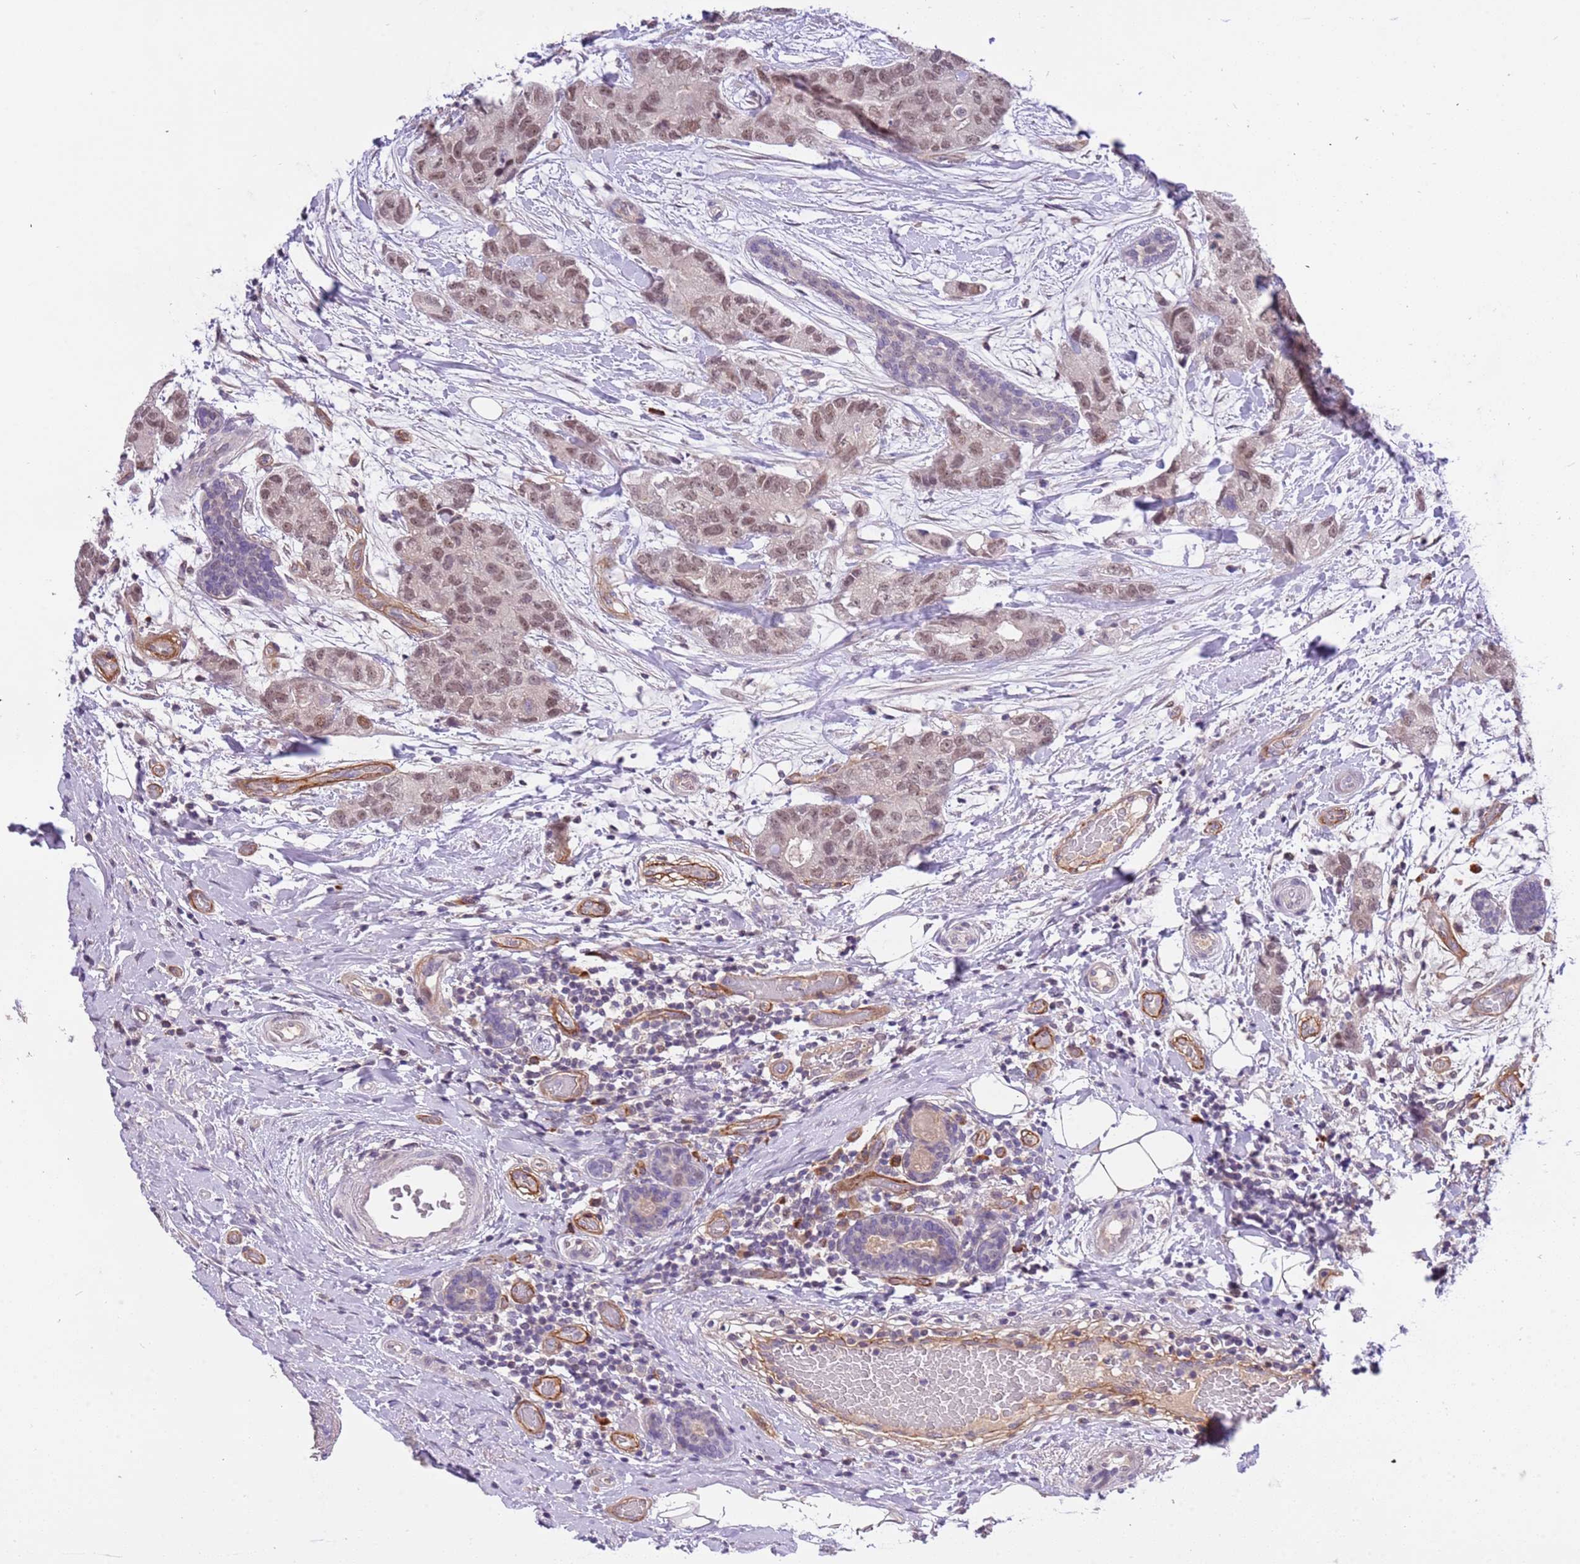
{"staining": {"intensity": "moderate", "quantity": ">75%", "location": "nuclear"}, "tissue": "breast cancer", "cell_type": "Tumor cells", "image_type": "cancer", "snomed": [{"axis": "morphology", "description": "Duct carcinoma"}, {"axis": "topography", "description": "Breast"}], "caption": "Tumor cells demonstrate medium levels of moderate nuclear positivity in about >75% of cells in human breast cancer (intraductal carcinoma).", "gene": "MAGEF1", "patient": {"sex": "female", "age": 62}}